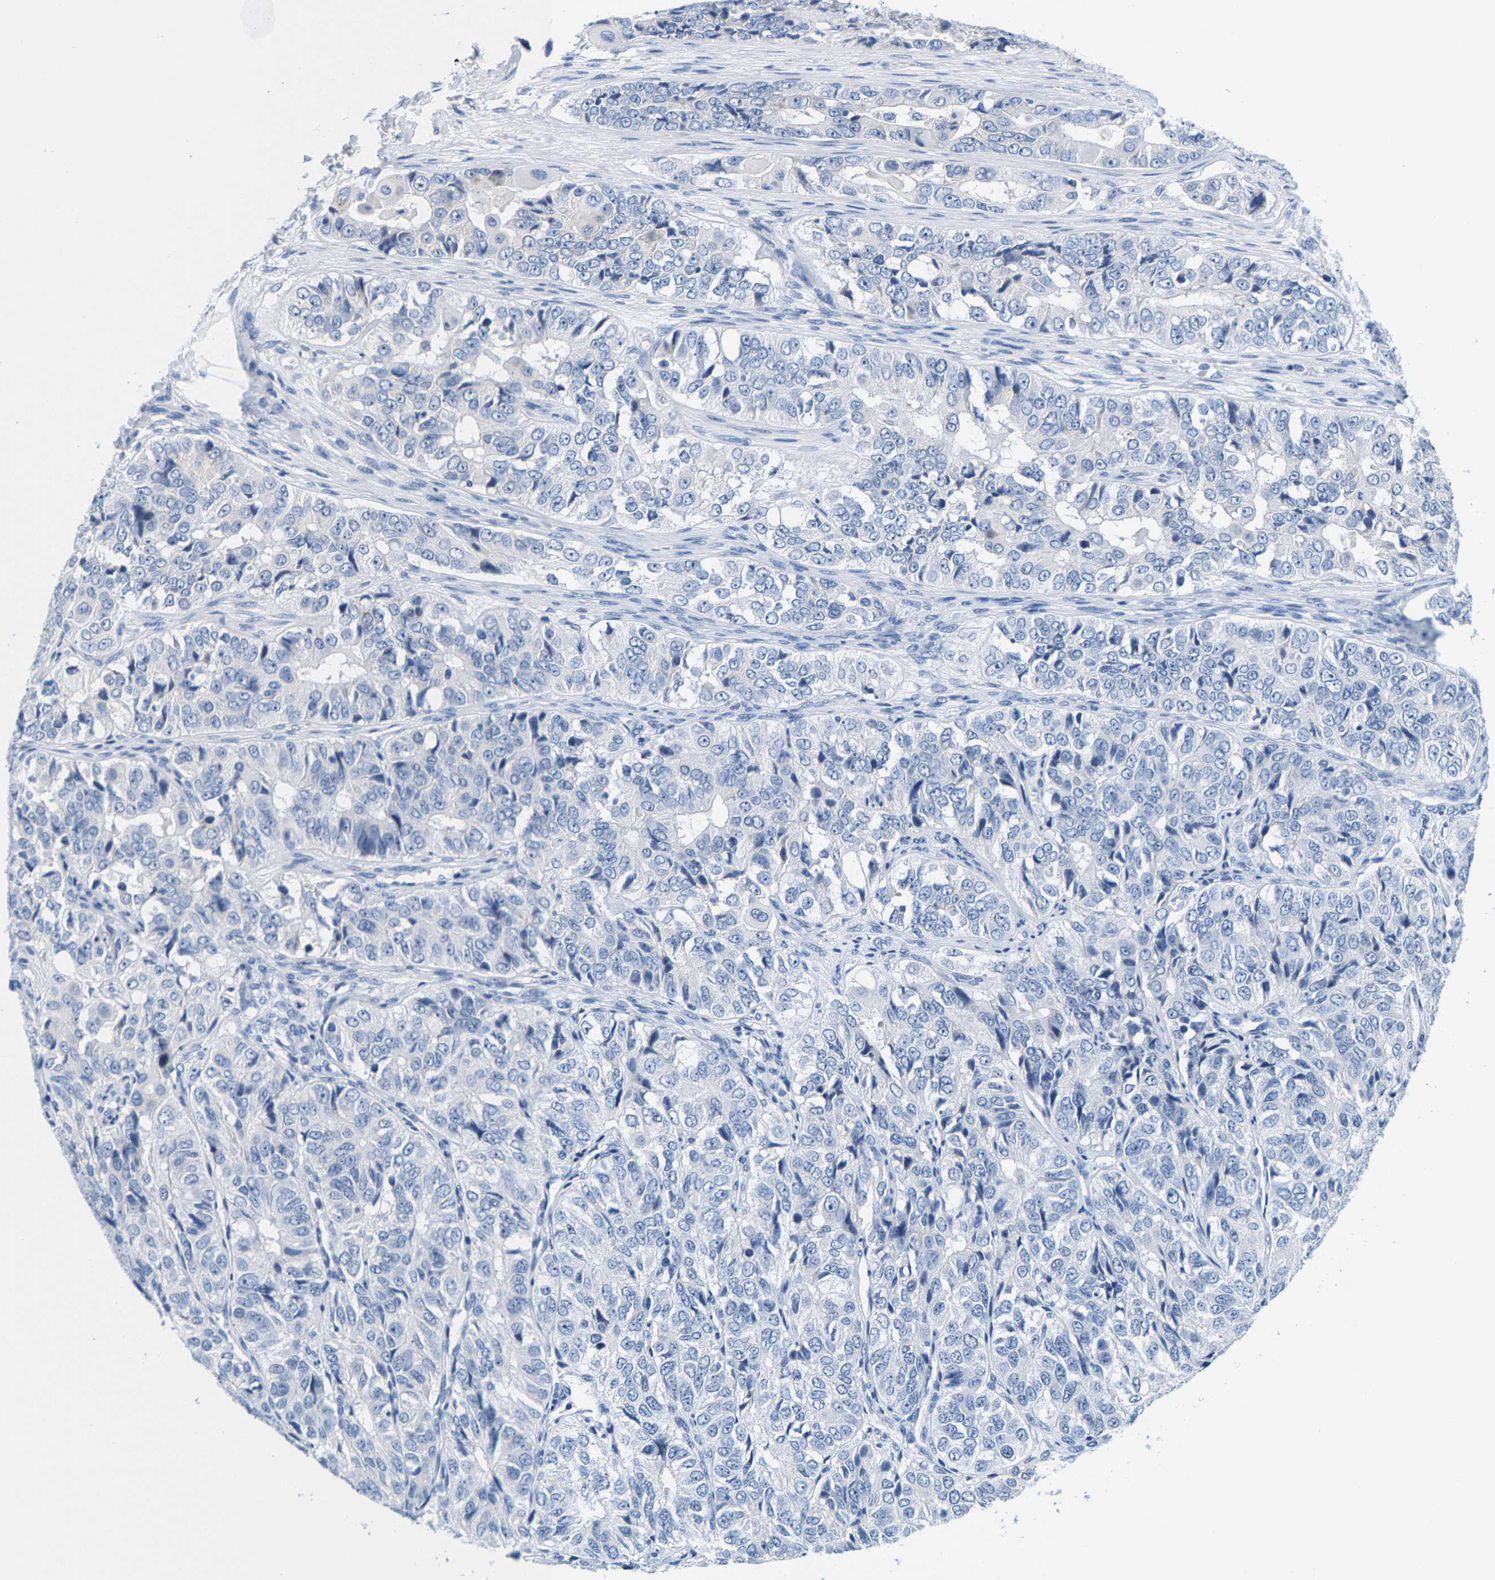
{"staining": {"intensity": "negative", "quantity": "none", "location": "none"}, "tissue": "ovarian cancer", "cell_type": "Tumor cells", "image_type": "cancer", "snomed": [{"axis": "morphology", "description": "Carcinoma, endometroid"}, {"axis": "topography", "description": "Ovary"}], "caption": "Micrograph shows no significant protein positivity in tumor cells of ovarian cancer (endometroid carcinoma).", "gene": "KLHL1", "patient": {"sex": "female", "age": 51}}